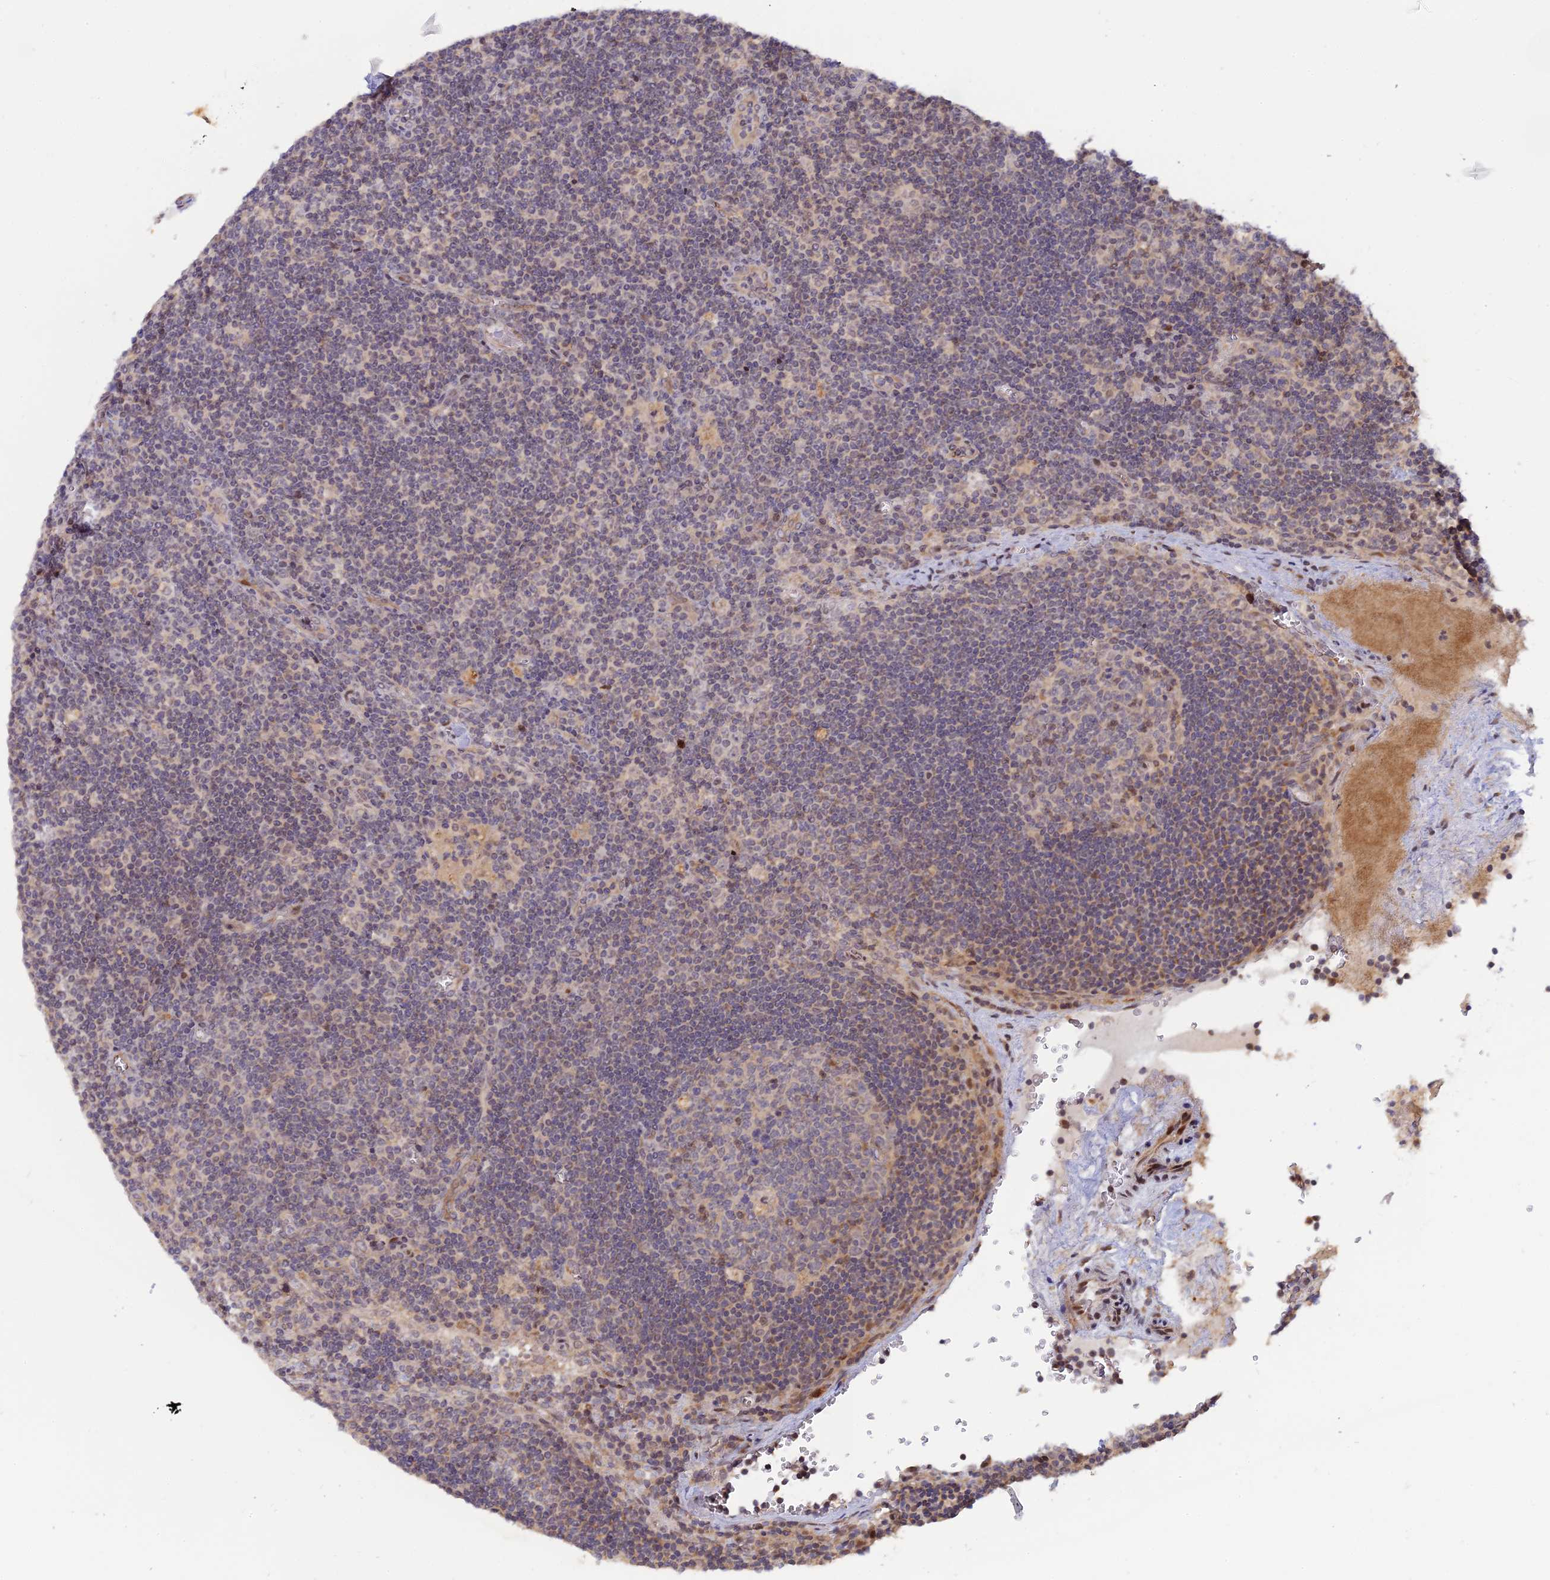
{"staining": {"intensity": "moderate", "quantity": "<25%", "location": "nuclear"}, "tissue": "lymph node", "cell_type": "Germinal center cells", "image_type": "normal", "snomed": [{"axis": "morphology", "description": "Normal tissue, NOS"}, {"axis": "topography", "description": "Lymph node"}], "caption": "The image reveals immunohistochemical staining of benign lymph node. There is moderate nuclear positivity is seen in about <25% of germinal center cells.", "gene": "GSKIP", "patient": {"sex": "male", "age": 58}}